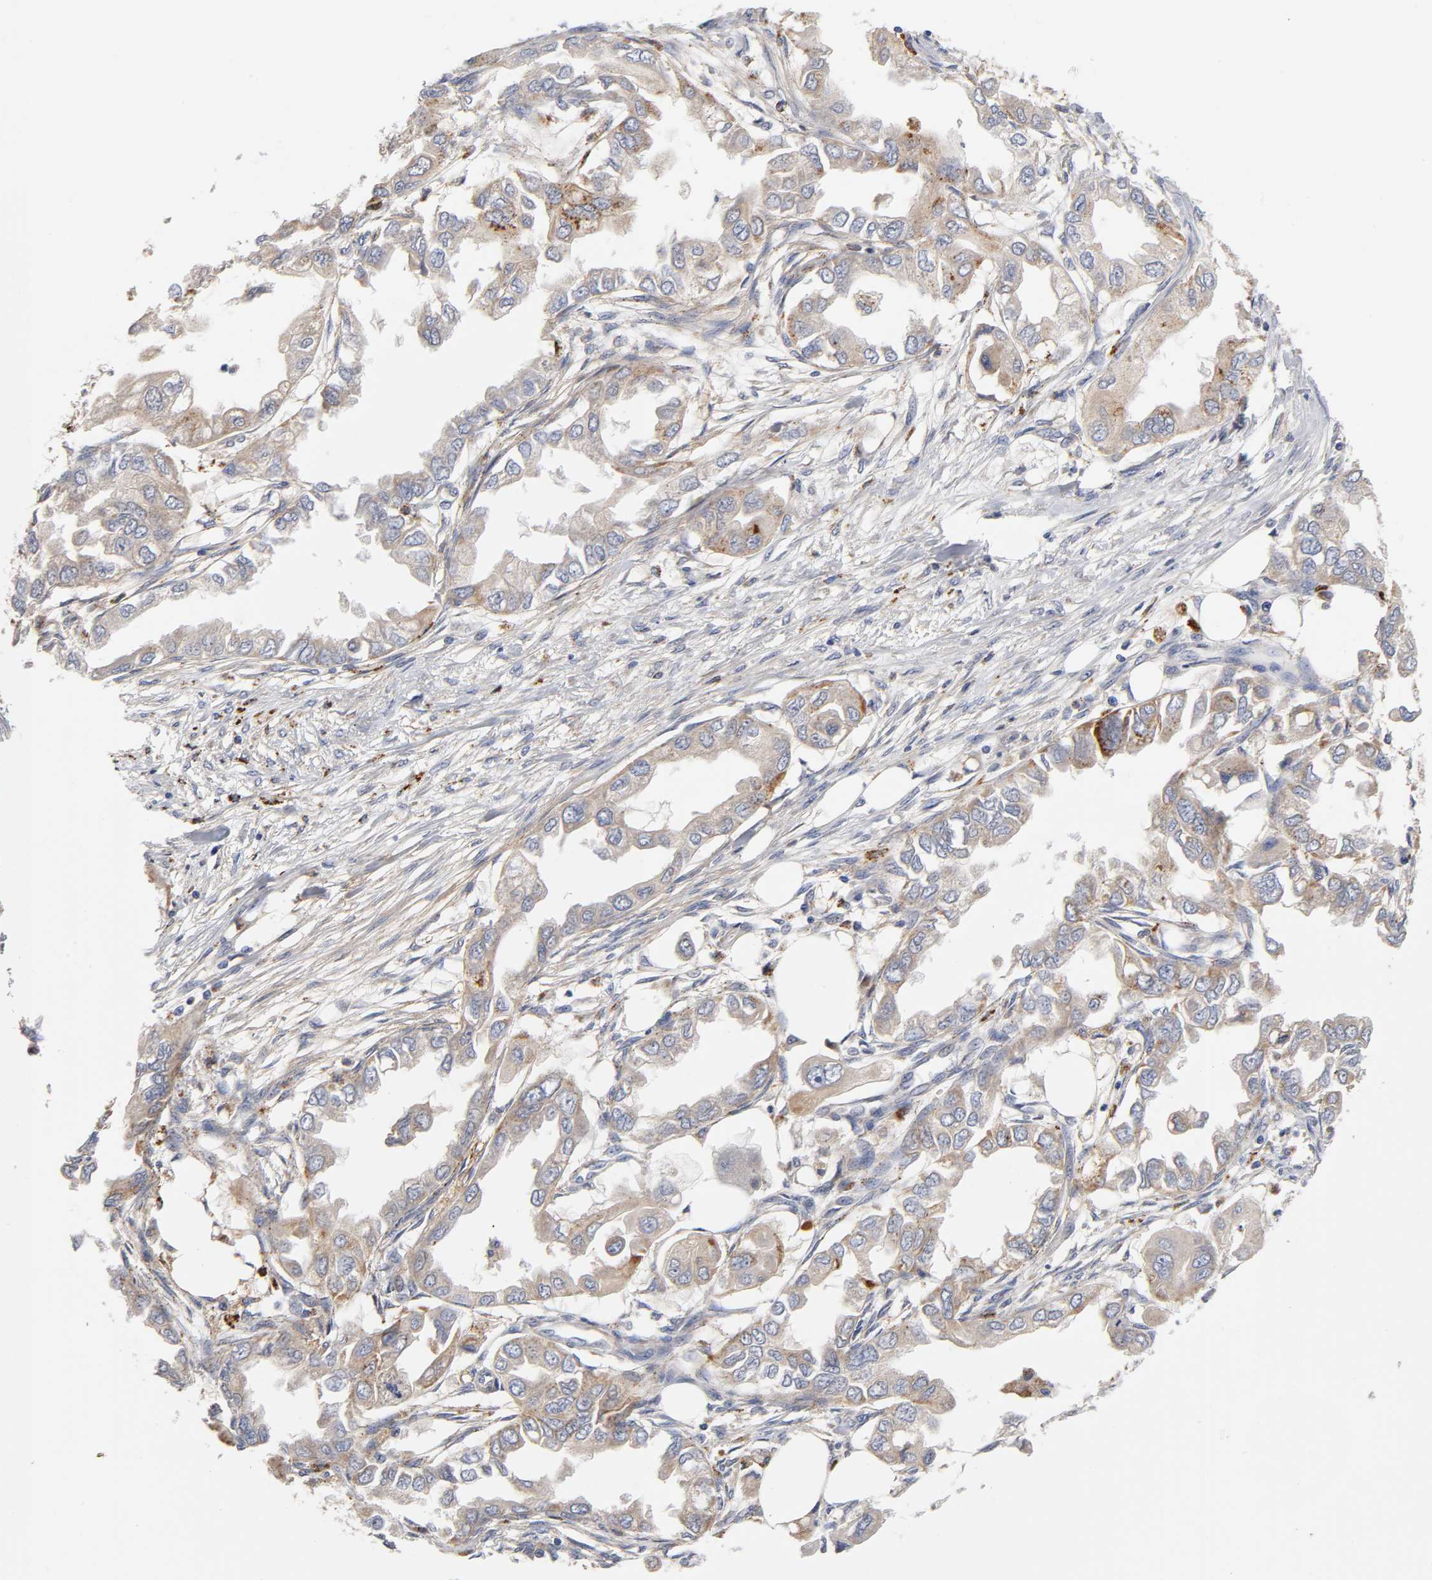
{"staining": {"intensity": "weak", "quantity": ">75%", "location": "cytoplasmic/membranous"}, "tissue": "endometrial cancer", "cell_type": "Tumor cells", "image_type": "cancer", "snomed": [{"axis": "morphology", "description": "Adenocarcinoma, NOS"}, {"axis": "topography", "description": "Endometrium"}], "caption": "Immunohistochemistry (IHC) histopathology image of neoplastic tissue: endometrial cancer (adenocarcinoma) stained using immunohistochemistry (IHC) exhibits low levels of weak protein expression localized specifically in the cytoplasmic/membranous of tumor cells, appearing as a cytoplasmic/membranous brown color.", "gene": "C17orf75", "patient": {"sex": "female", "age": 67}}